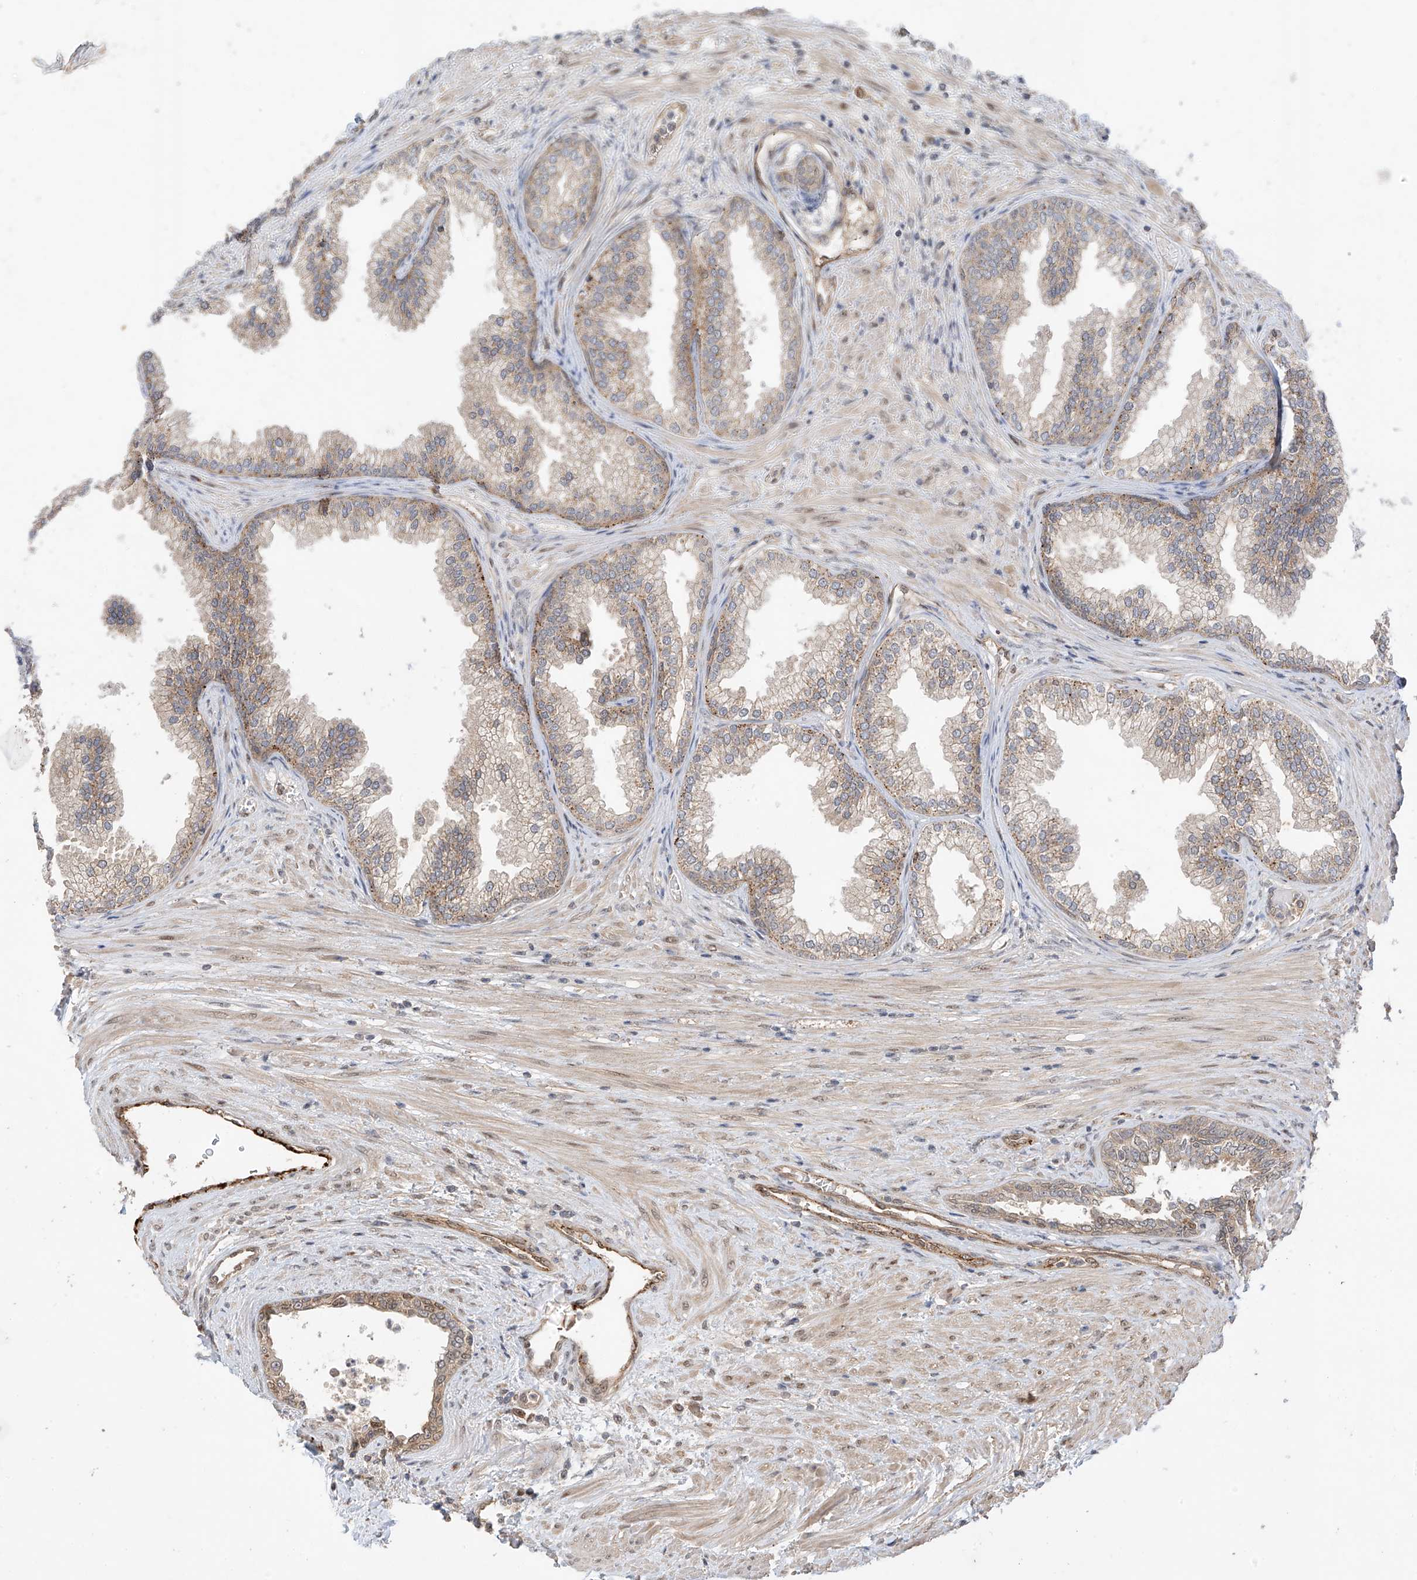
{"staining": {"intensity": "moderate", "quantity": "<25%", "location": "cytoplasmic/membranous"}, "tissue": "prostate", "cell_type": "Glandular cells", "image_type": "normal", "snomed": [{"axis": "morphology", "description": "Normal tissue, NOS"}, {"axis": "topography", "description": "Prostate"}], "caption": "High-power microscopy captured an immunohistochemistry micrograph of unremarkable prostate, revealing moderate cytoplasmic/membranous staining in about <25% of glandular cells.", "gene": "MRTFA", "patient": {"sex": "male", "age": 76}}